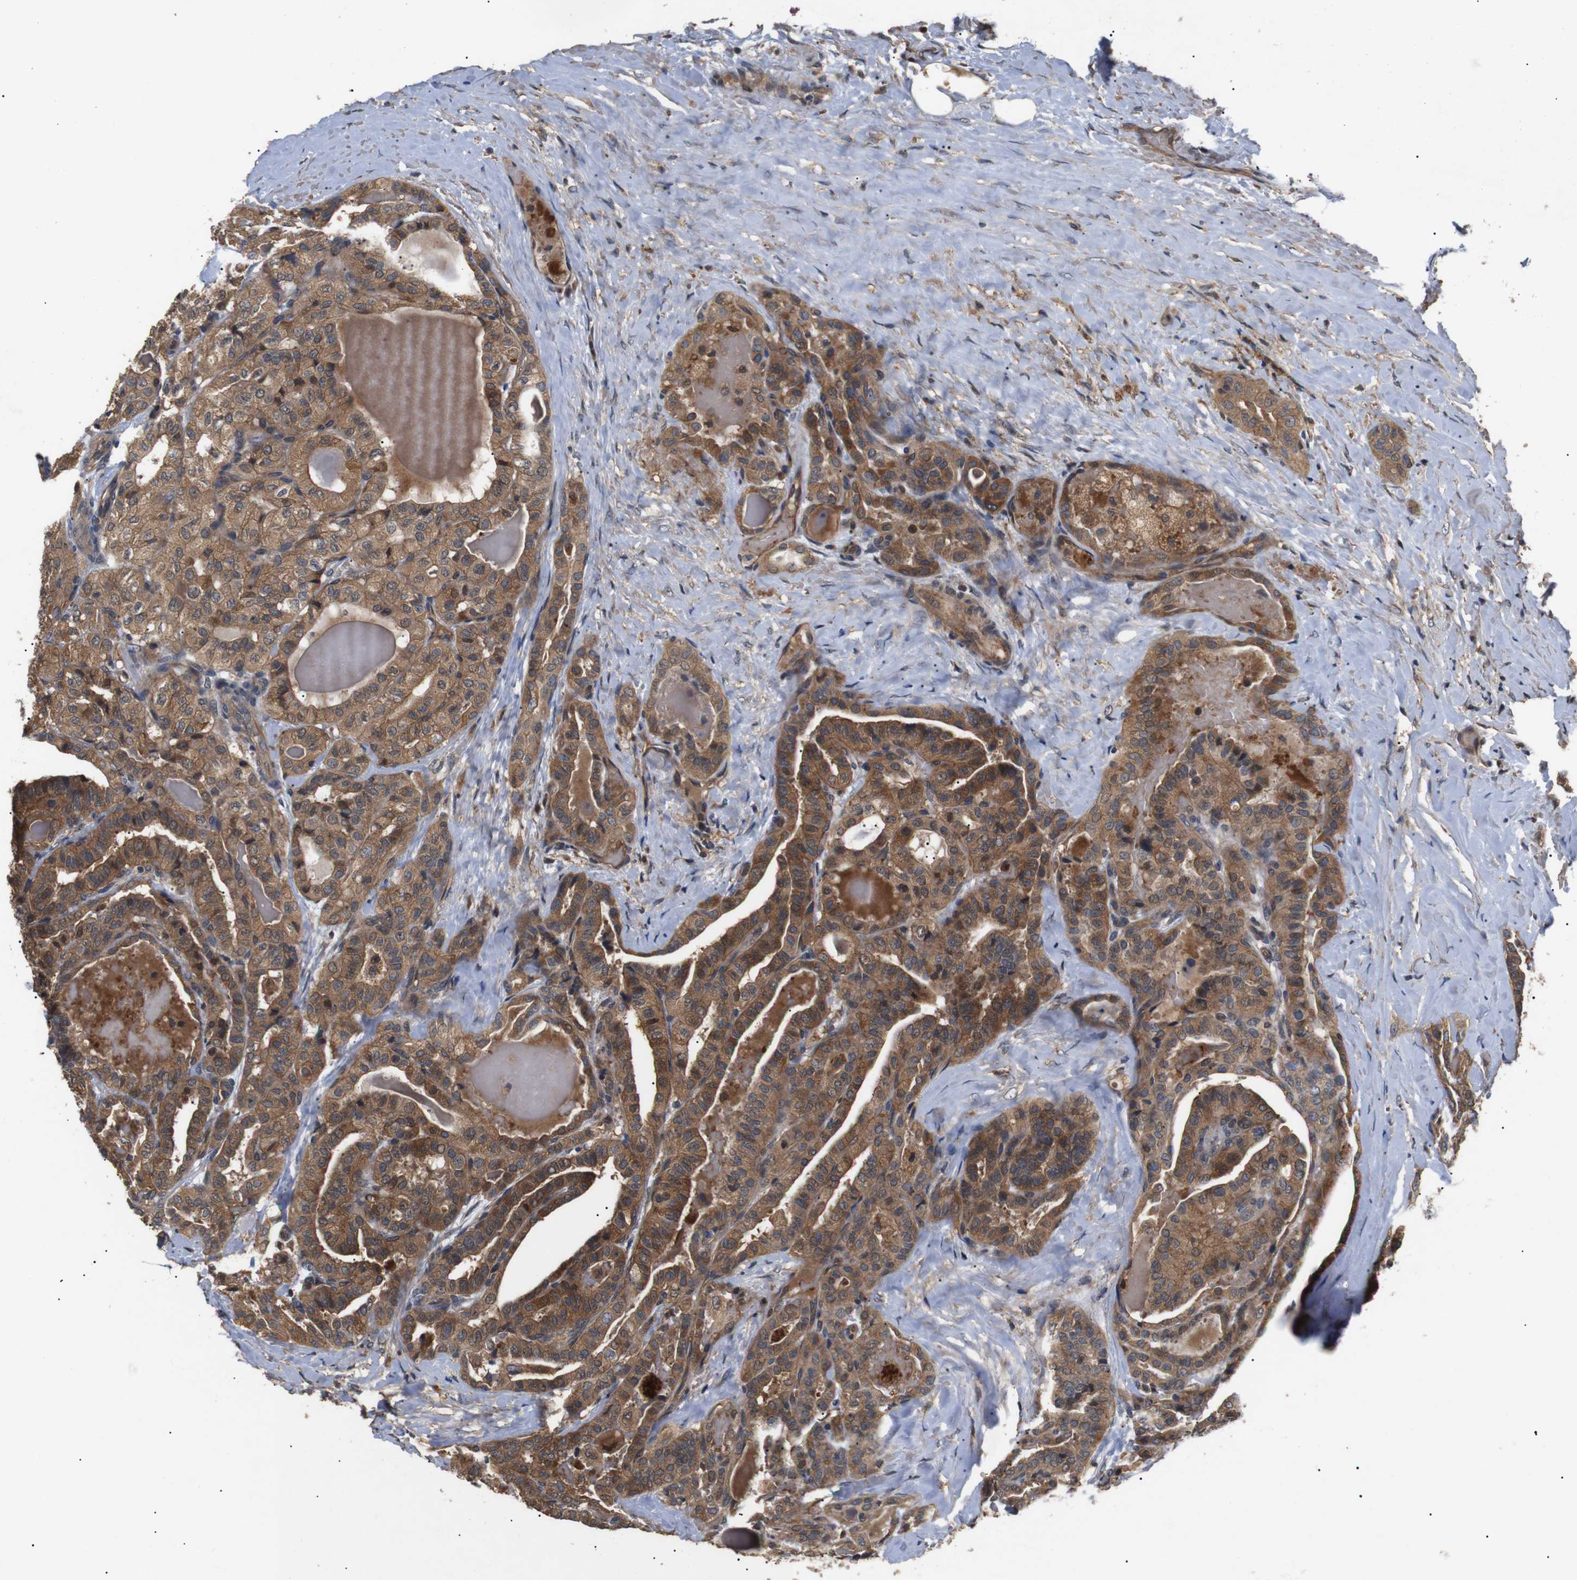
{"staining": {"intensity": "moderate", "quantity": ">75%", "location": "cytoplasmic/membranous"}, "tissue": "thyroid cancer", "cell_type": "Tumor cells", "image_type": "cancer", "snomed": [{"axis": "morphology", "description": "Papillary adenocarcinoma, NOS"}, {"axis": "topography", "description": "Thyroid gland"}], "caption": "This is an image of immunohistochemistry staining of papillary adenocarcinoma (thyroid), which shows moderate expression in the cytoplasmic/membranous of tumor cells.", "gene": "DDR1", "patient": {"sex": "male", "age": 77}}